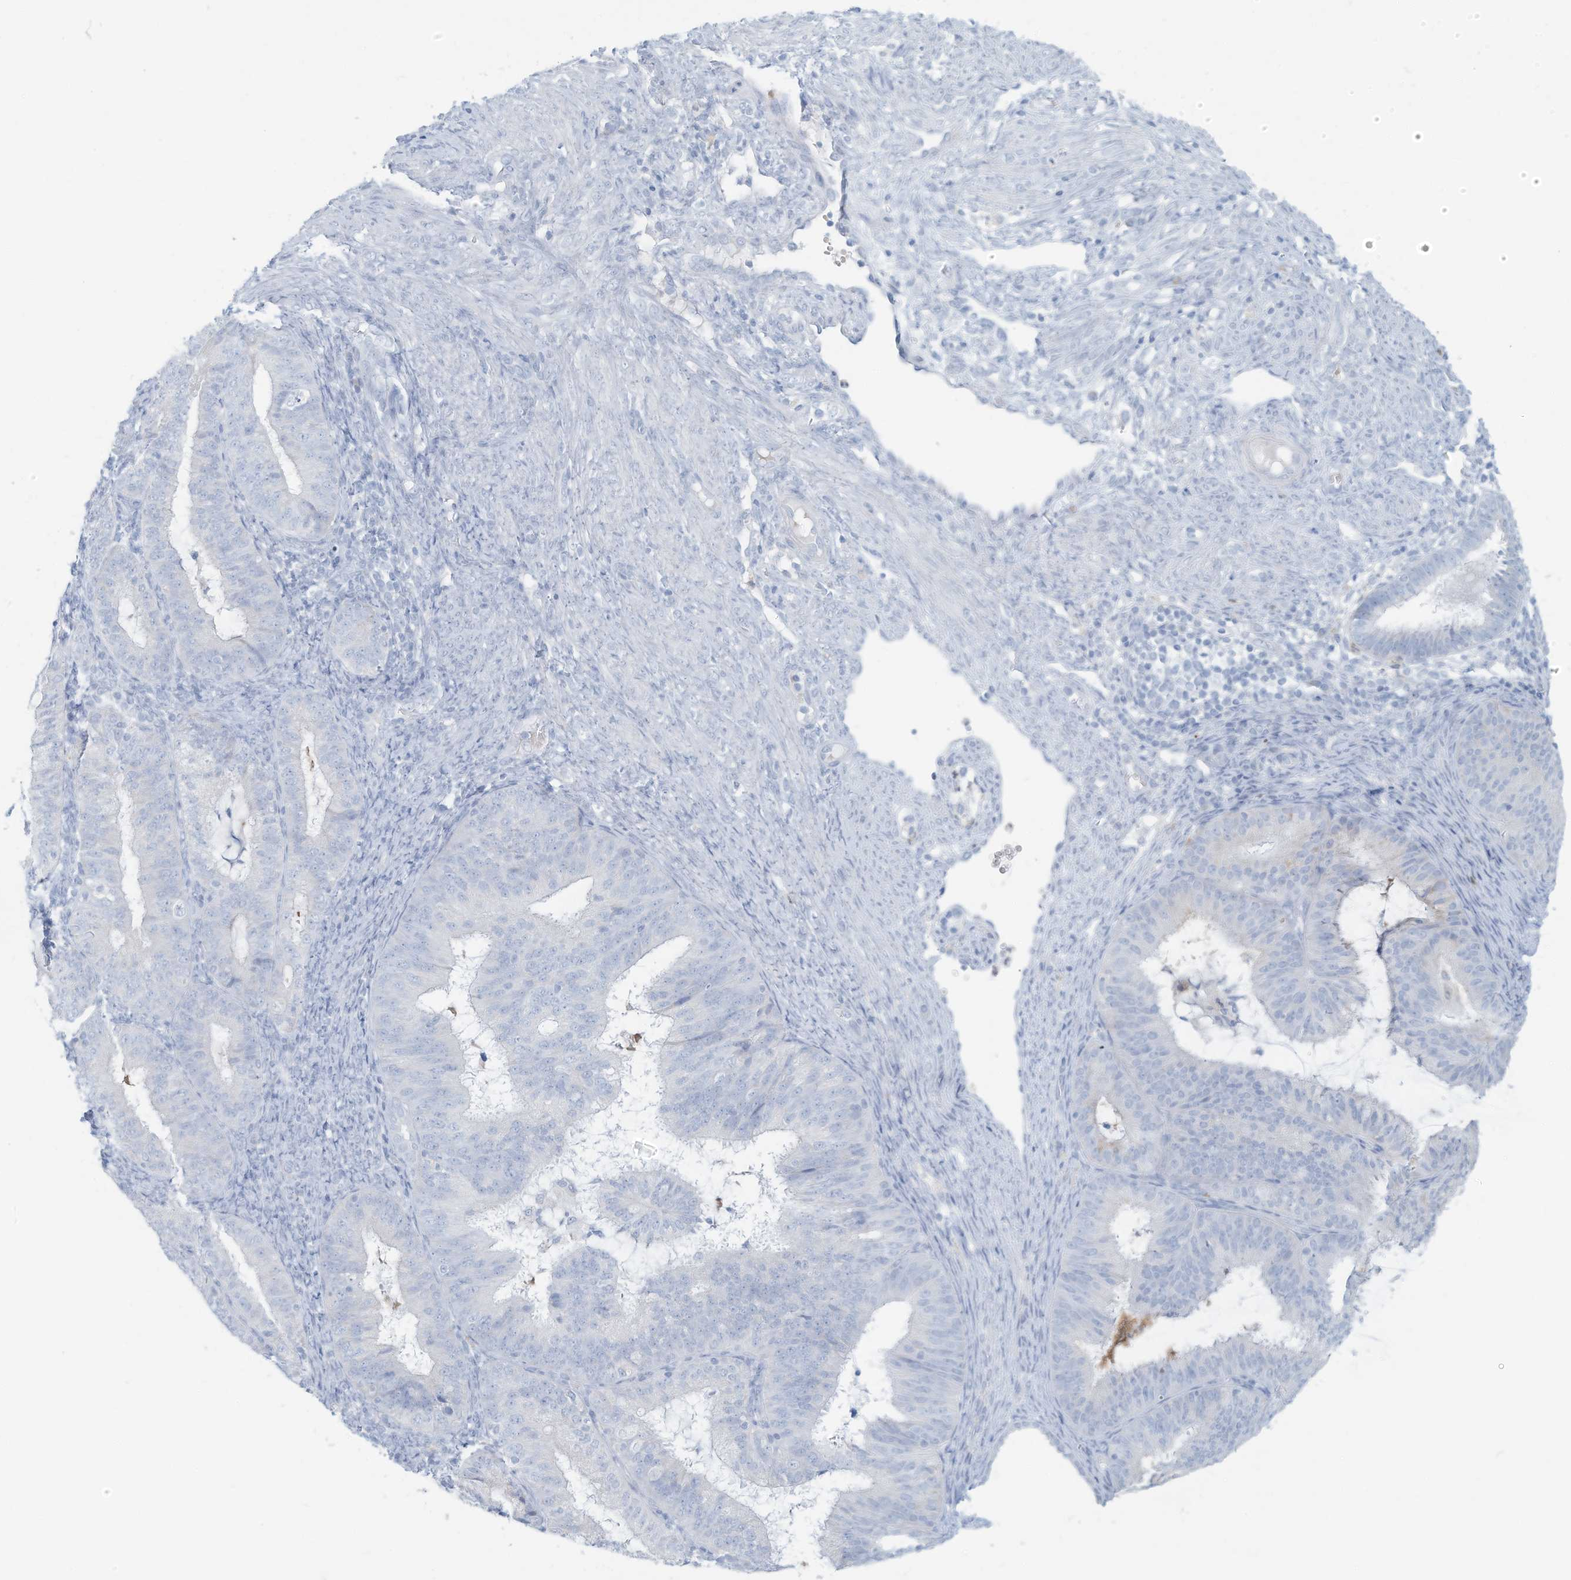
{"staining": {"intensity": "negative", "quantity": "none", "location": "none"}, "tissue": "endometrial cancer", "cell_type": "Tumor cells", "image_type": "cancer", "snomed": [{"axis": "morphology", "description": "Adenocarcinoma, NOS"}, {"axis": "topography", "description": "Endometrium"}], "caption": "Endometrial cancer was stained to show a protein in brown. There is no significant staining in tumor cells. Brightfield microscopy of immunohistochemistry (IHC) stained with DAB (3,3'-diaminobenzidine) (brown) and hematoxylin (blue), captured at high magnification.", "gene": "ERI2", "patient": {"sex": "female", "age": 51}}